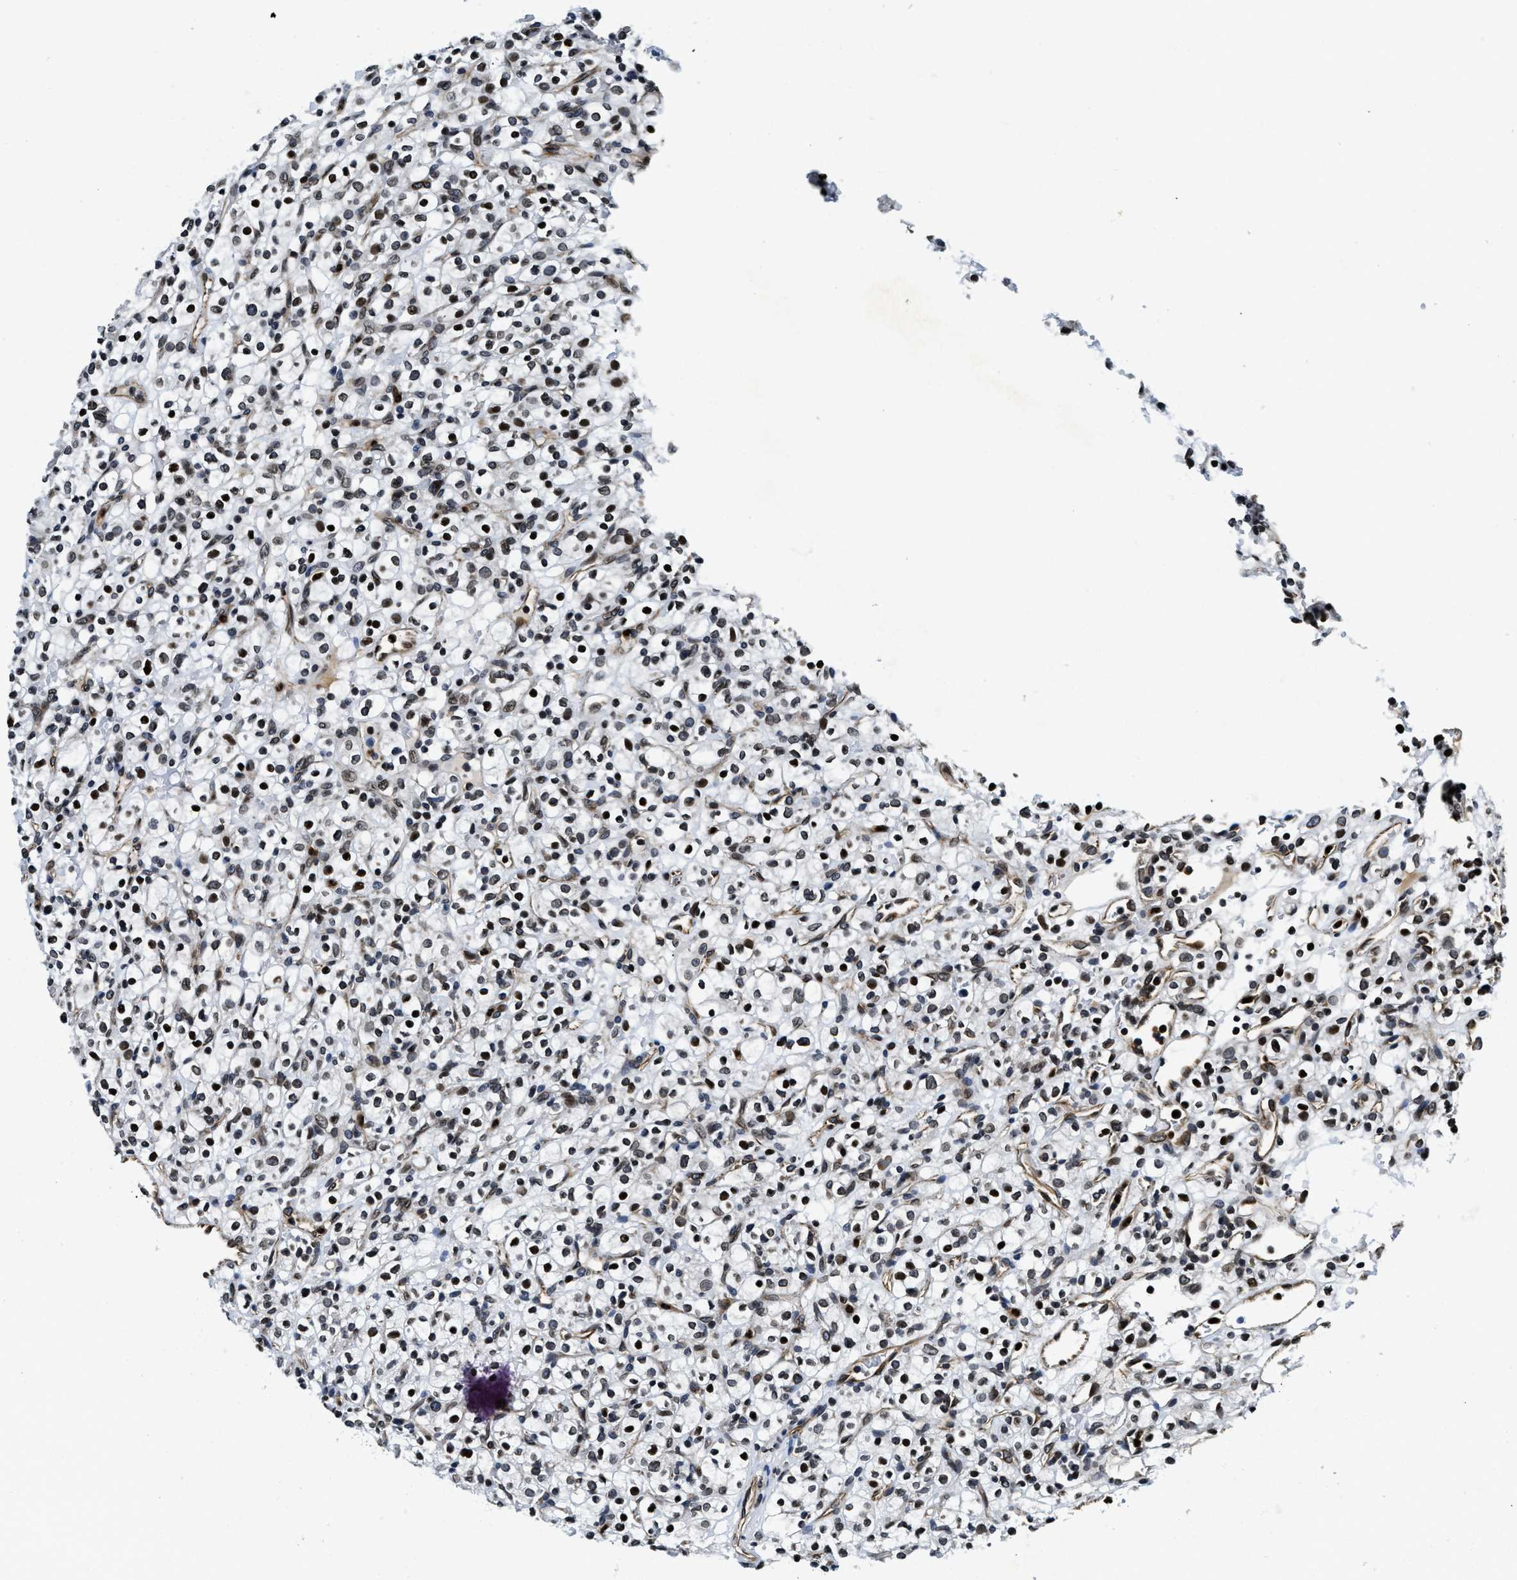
{"staining": {"intensity": "strong", "quantity": ">75%", "location": "nuclear"}, "tissue": "renal cancer", "cell_type": "Tumor cells", "image_type": "cancer", "snomed": [{"axis": "morphology", "description": "Normal tissue, NOS"}, {"axis": "morphology", "description": "Adenocarcinoma, NOS"}, {"axis": "topography", "description": "Kidney"}], "caption": "IHC micrograph of neoplastic tissue: human renal cancer stained using immunohistochemistry (IHC) displays high levels of strong protein expression localized specifically in the nuclear of tumor cells, appearing as a nuclear brown color.", "gene": "ZC3HC1", "patient": {"sex": "female", "age": 72}}